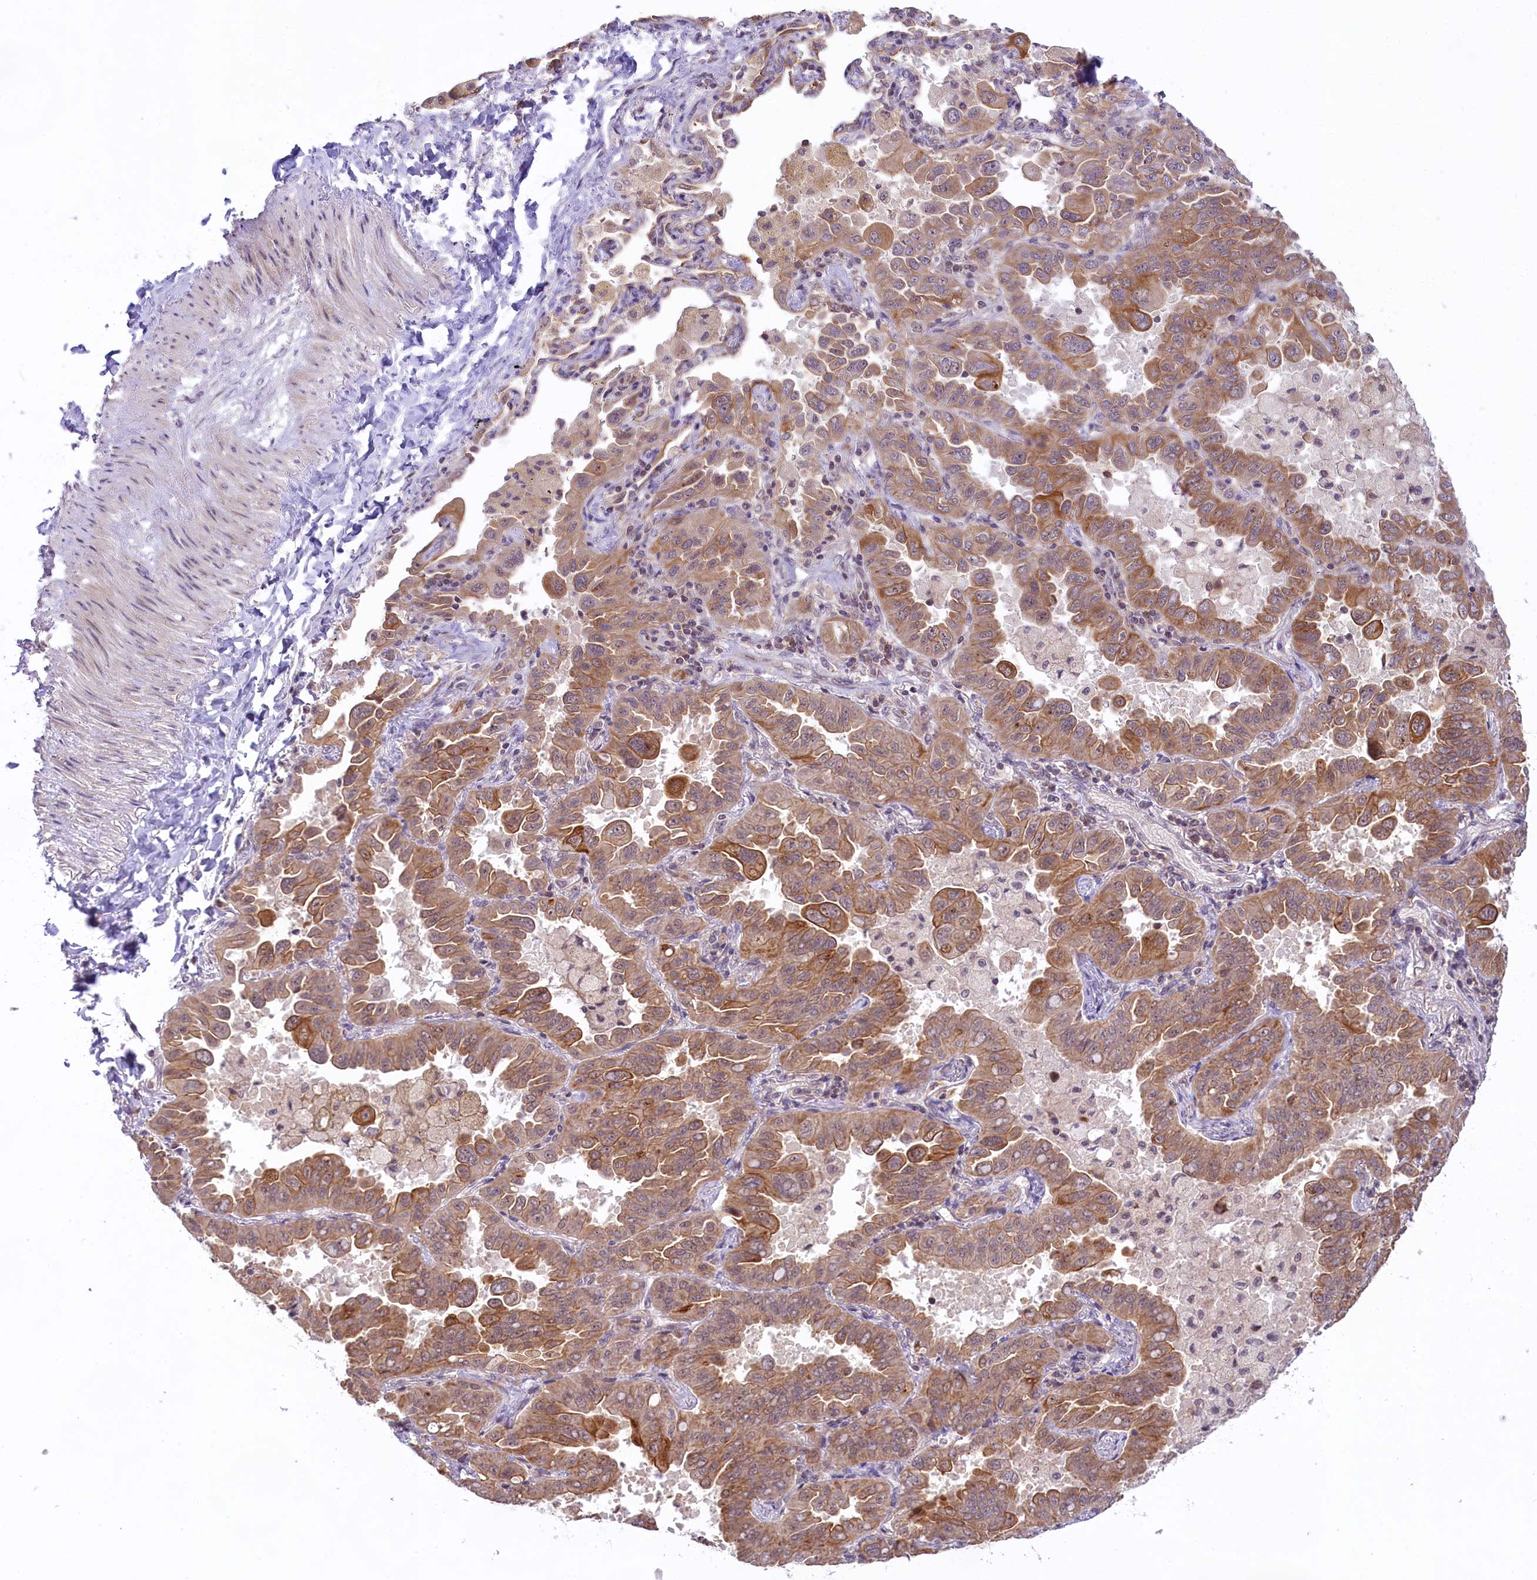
{"staining": {"intensity": "moderate", "quantity": ">75%", "location": "cytoplasmic/membranous"}, "tissue": "lung cancer", "cell_type": "Tumor cells", "image_type": "cancer", "snomed": [{"axis": "morphology", "description": "Adenocarcinoma, NOS"}, {"axis": "topography", "description": "Lung"}], "caption": "Immunohistochemical staining of lung adenocarcinoma displays moderate cytoplasmic/membranous protein positivity in approximately >75% of tumor cells.", "gene": "CARD8", "patient": {"sex": "male", "age": 64}}